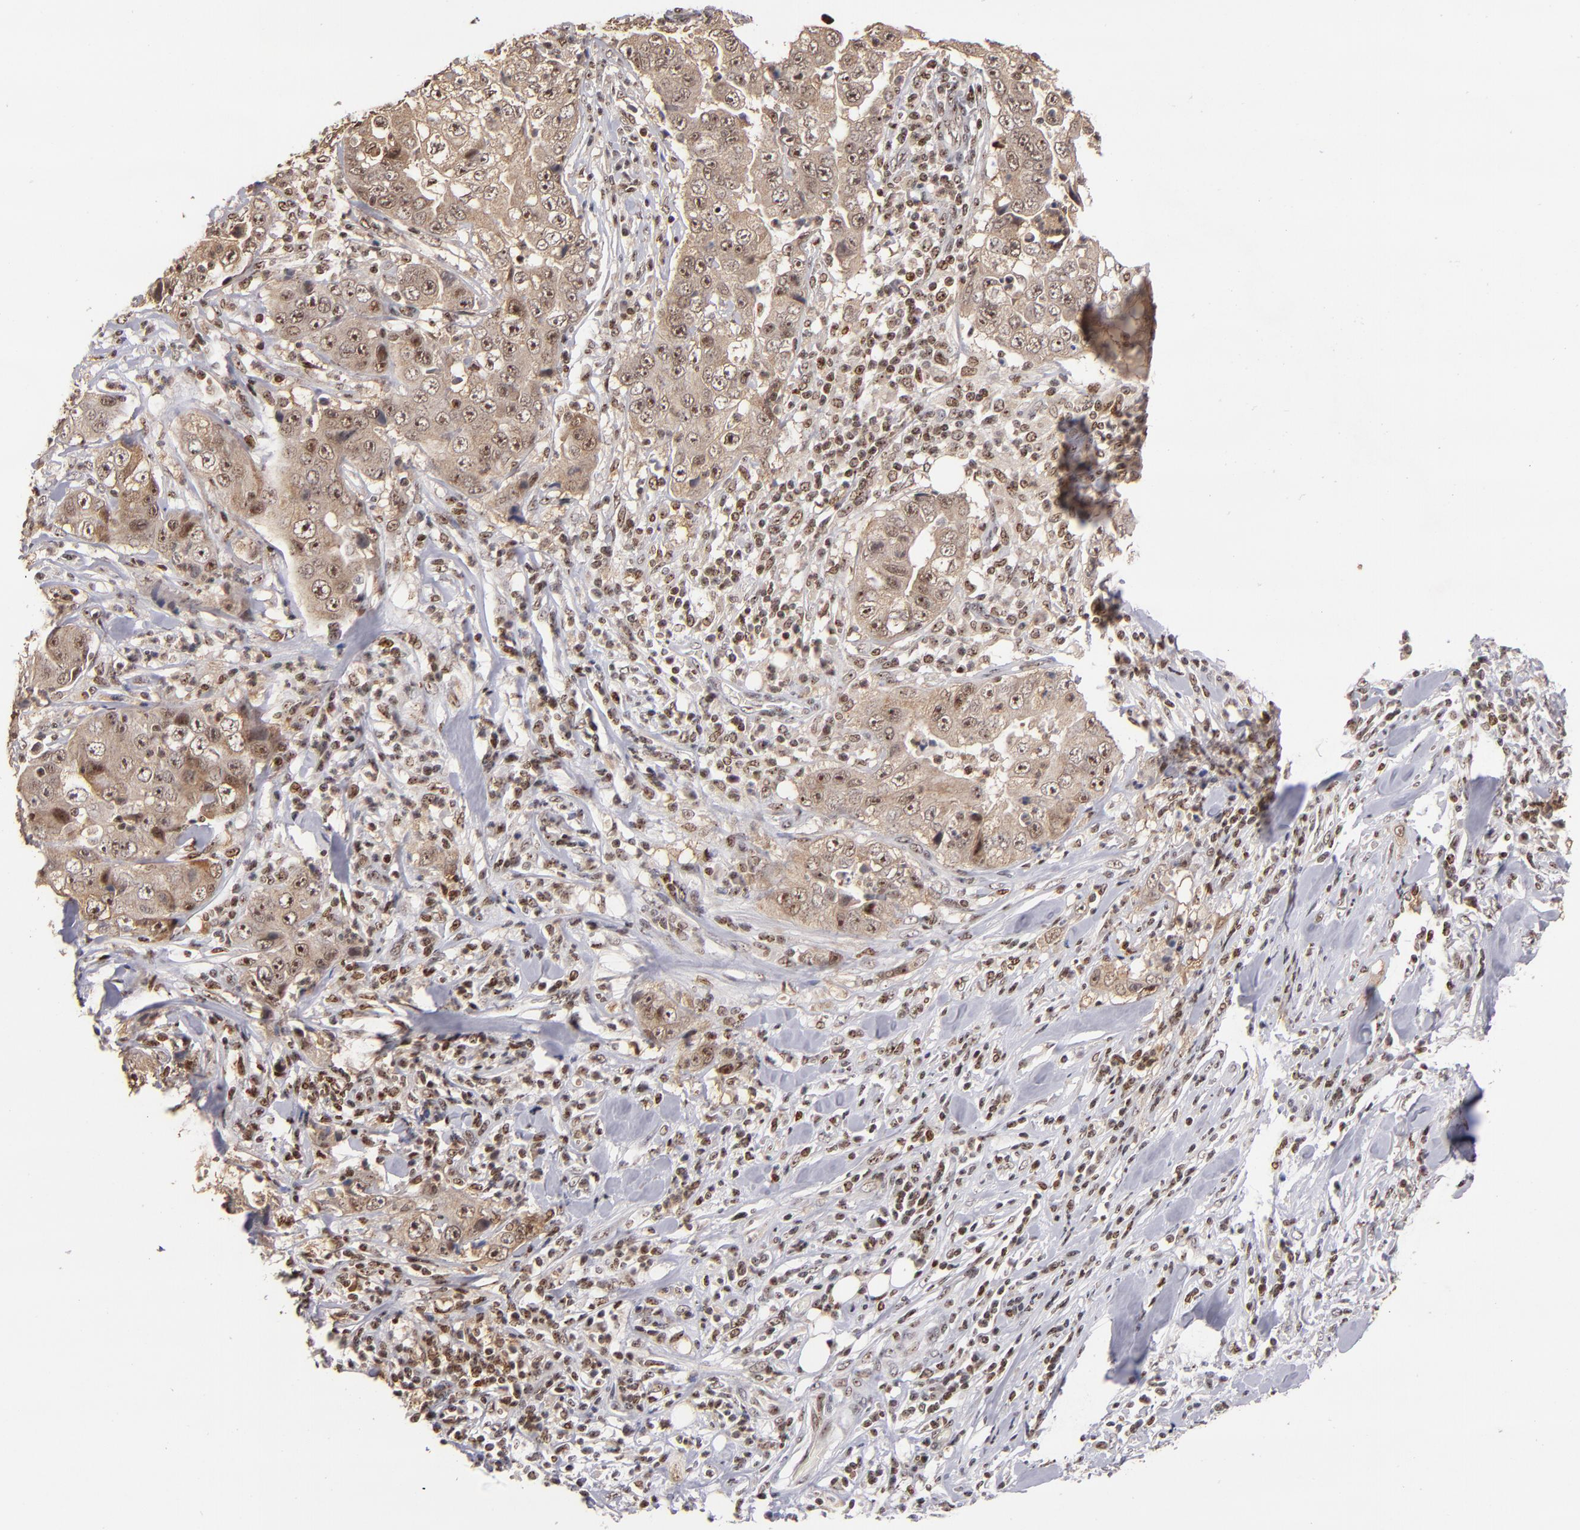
{"staining": {"intensity": "moderate", "quantity": ">75%", "location": "cytoplasmic/membranous,nuclear"}, "tissue": "lung cancer", "cell_type": "Tumor cells", "image_type": "cancer", "snomed": [{"axis": "morphology", "description": "Squamous cell carcinoma, NOS"}, {"axis": "topography", "description": "Lung"}], "caption": "This is a photomicrograph of immunohistochemistry staining of lung squamous cell carcinoma, which shows moderate staining in the cytoplasmic/membranous and nuclear of tumor cells.", "gene": "PCNX4", "patient": {"sex": "male", "age": 64}}